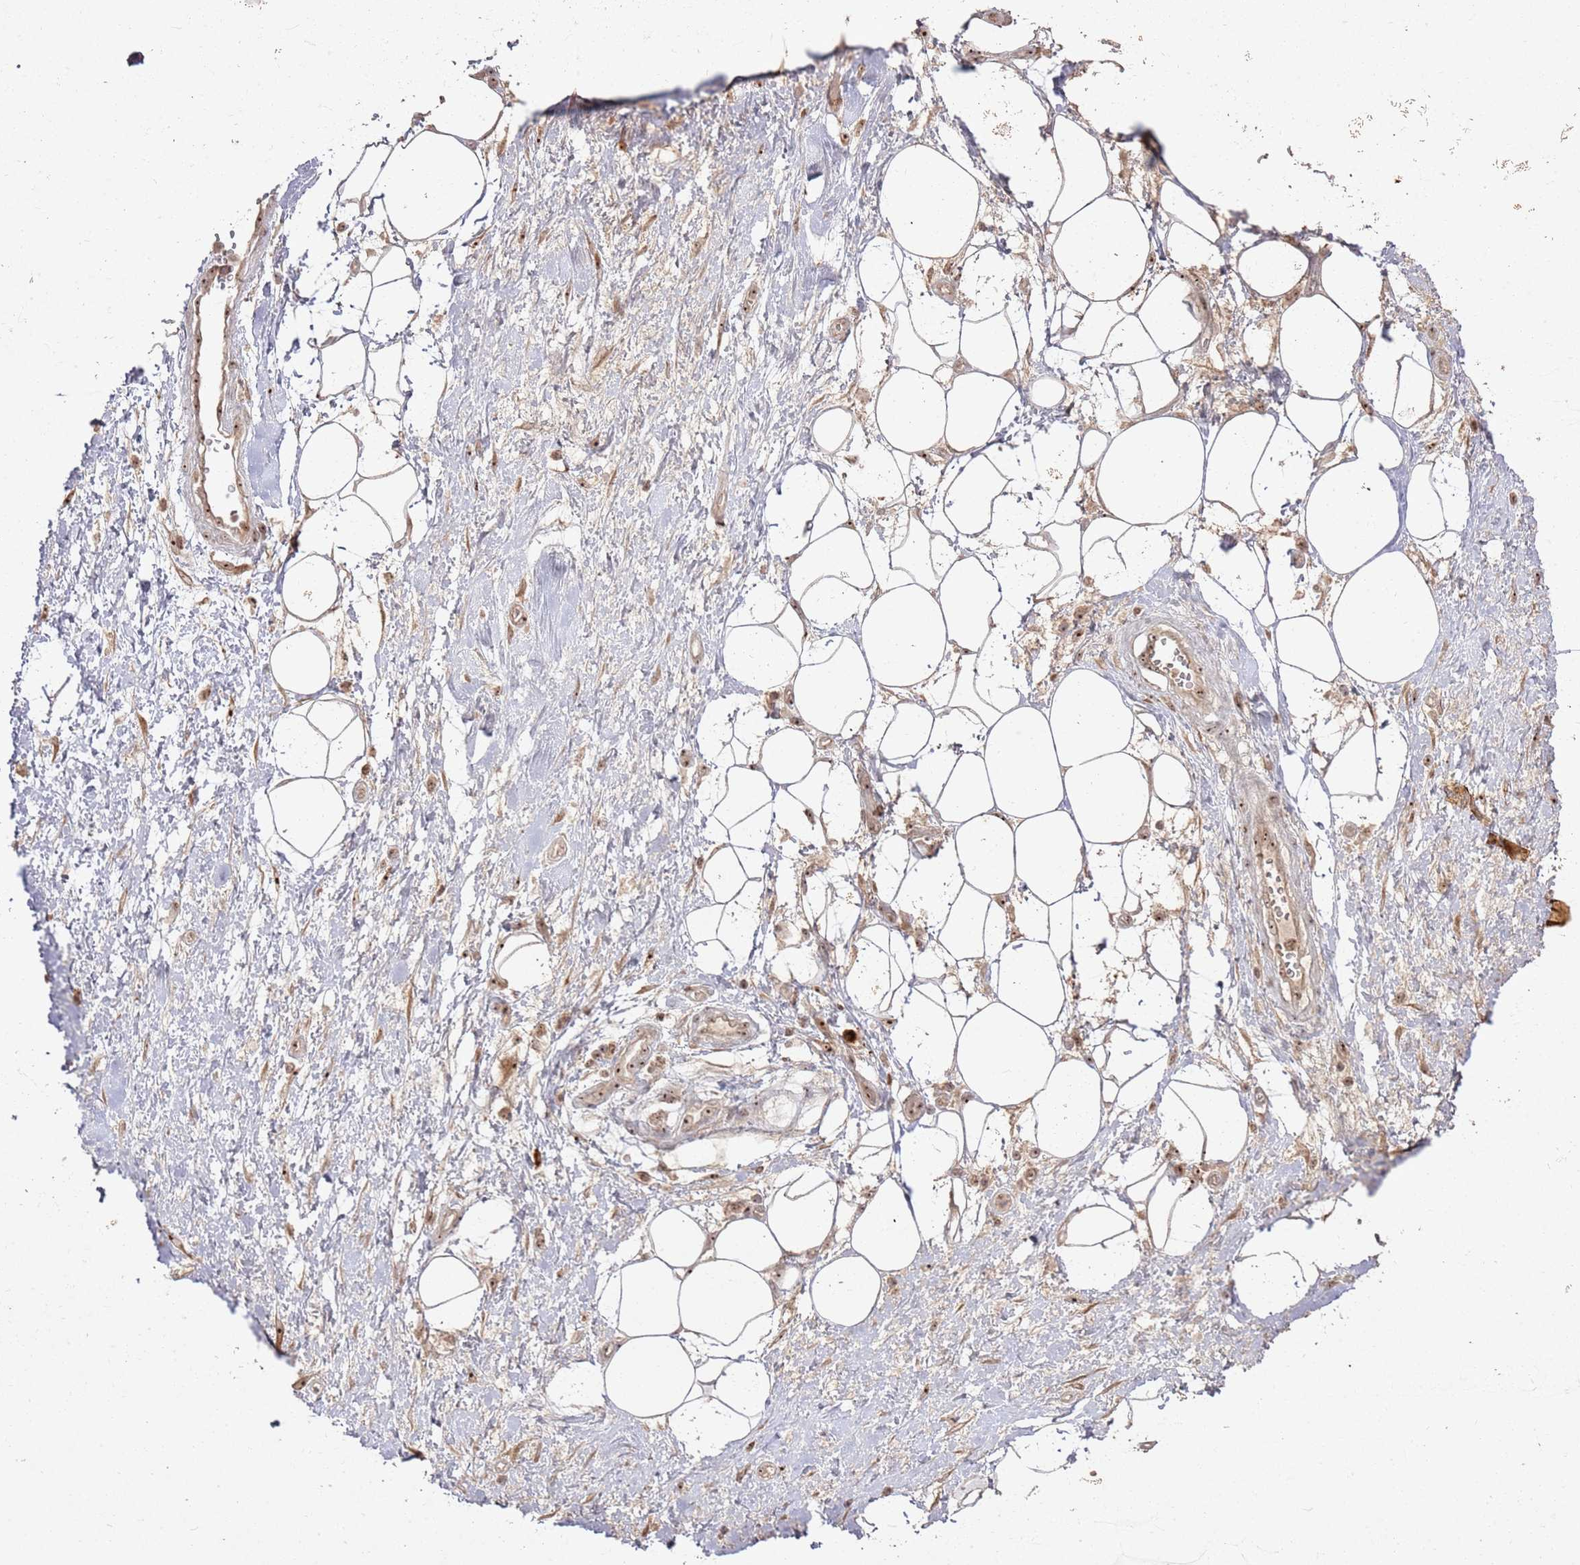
{"staining": {"intensity": "moderate", "quantity": ">75%", "location": "cytoplasmic/membranous"}, "tissue": "adipose tissue", "cell_type": "Adipocytes", "image_type": "normal", "snomed": [{"axis": "morphology", "description": "Normal tissue, NOS"}, {"axis": "morphology", "description": "Adenocarcinoma, NOS"}, {"axis": "topography", "description": "Pancreas"}, {"axis": "topography", "description": "Peripheral nerve tissue"}], "caption": "The histopathology image exhibits staining of benign adipose tissue, revealing moderate cytoplasmic/membranous protein positivity (brown color) within adipocytes.", "gene": "UTP11", "patient": {"sex": "male", "age": 59}}